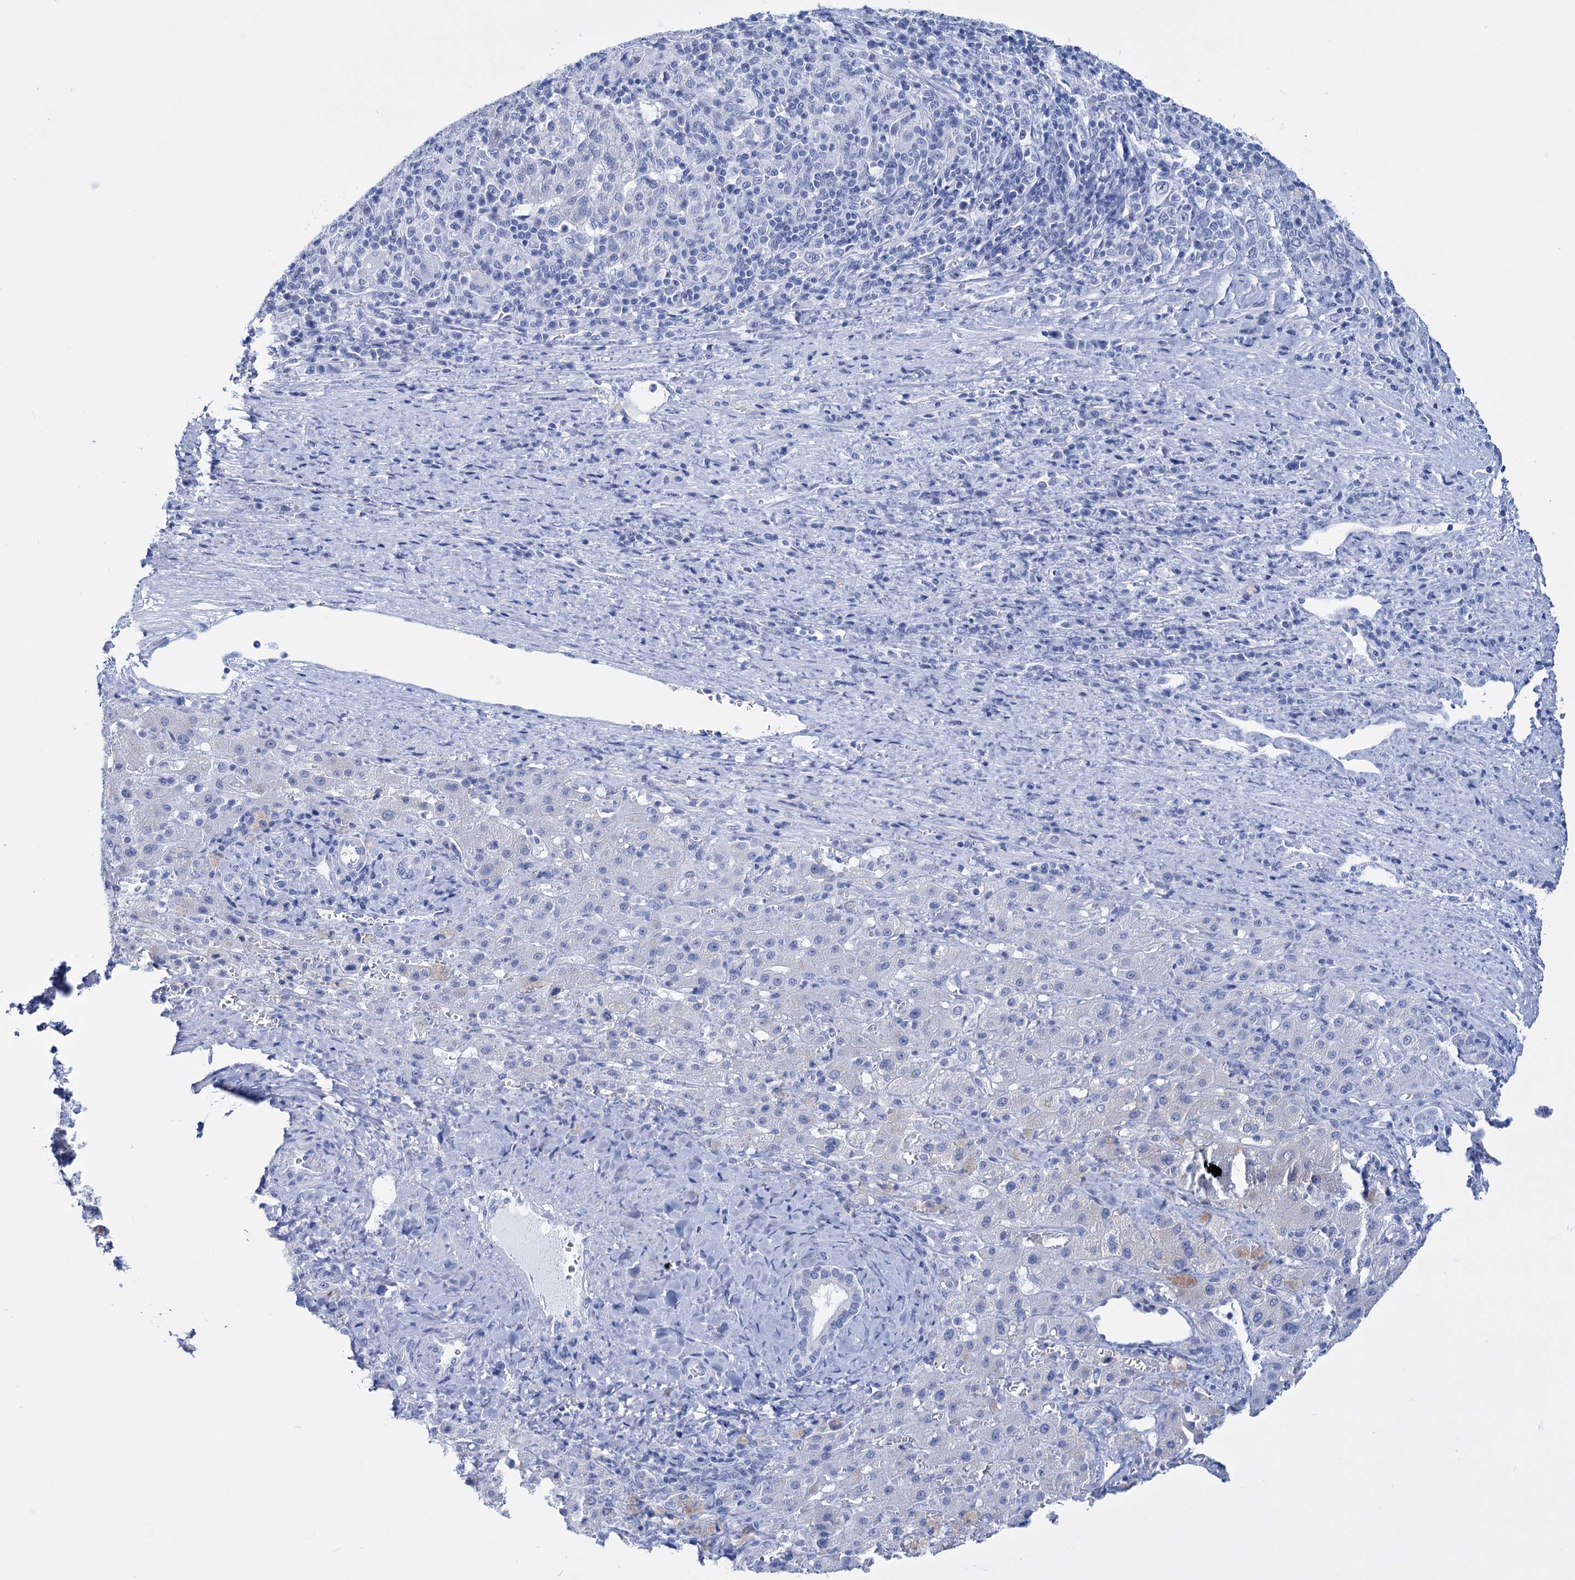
{"staining": {"intensity": "negative", "quantity": "none", "location": "none"}, "tissue": "liver cancer", "cell_type": "Tumor cells", "image_type": "cancer", "snomed": [{"axis": "morphology", "description": "Carcinoma, Hepatocellular, NOS"}, {"axis": "topography", "description": "Liver"}], "caption": "Tumor cells show no significant protein positivity in liver cancer.", "gene": "FBXW12", "patient": {"sex": "female", "age": 58}}